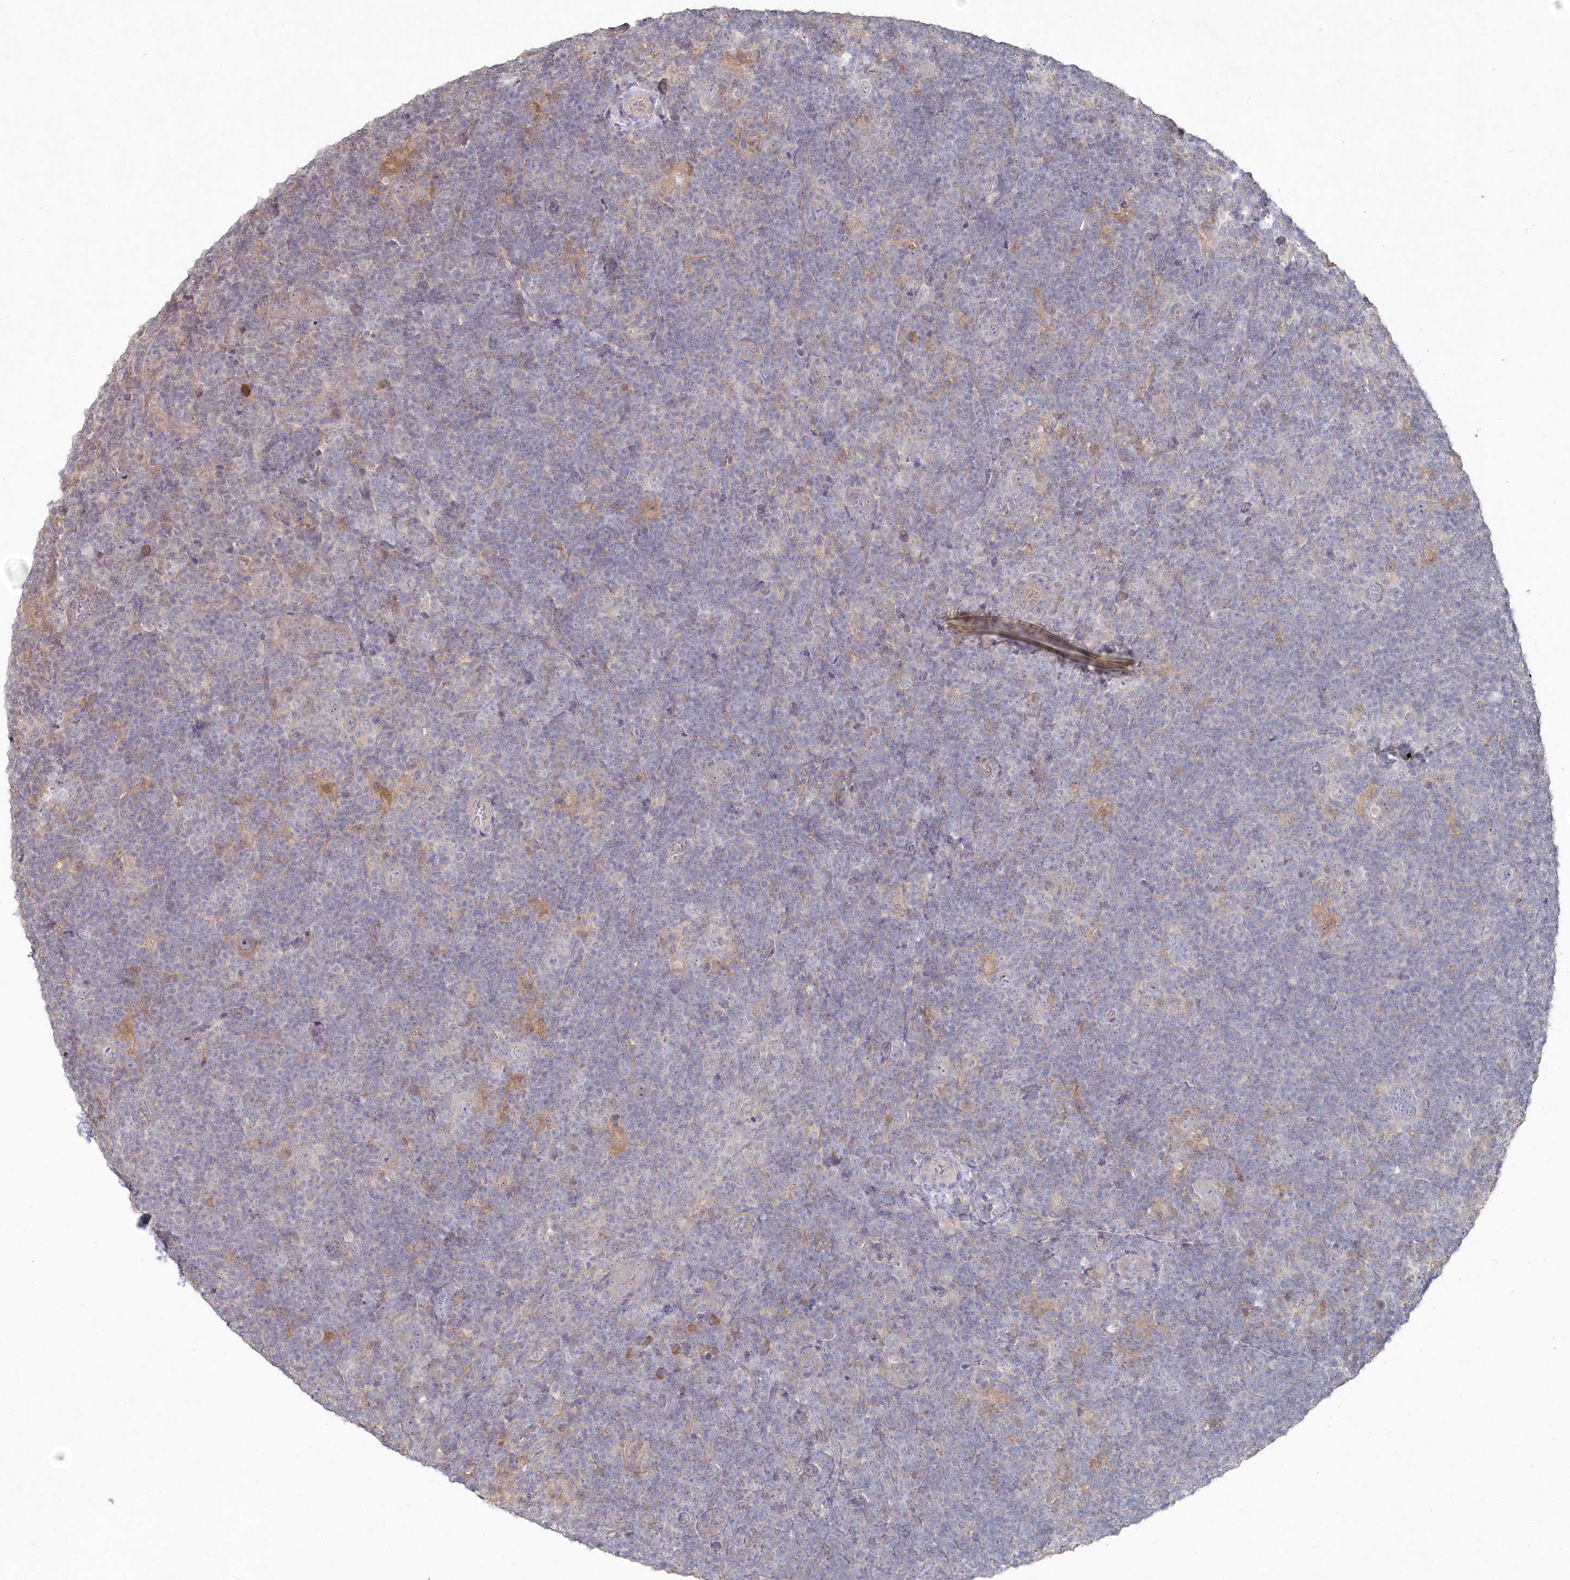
{"staining": {"intensity": "negative", "quantity": "none", "location": "none"}, "tissue": "lymphoma", "cell_type": "Tumor cells", "image_type": "cancer", "snomed": [{"axis": "morphology", "description": "Hodgkin's disease, NOS"}, {"axis": "topography", "description": "Lymph node"}], "caption": "Human lymphoma stained for a protein using IHC shows no positivity in tumor cells.", "gene": "TGFBRAP1", "patient": {"sex": "female", "age": 57}}